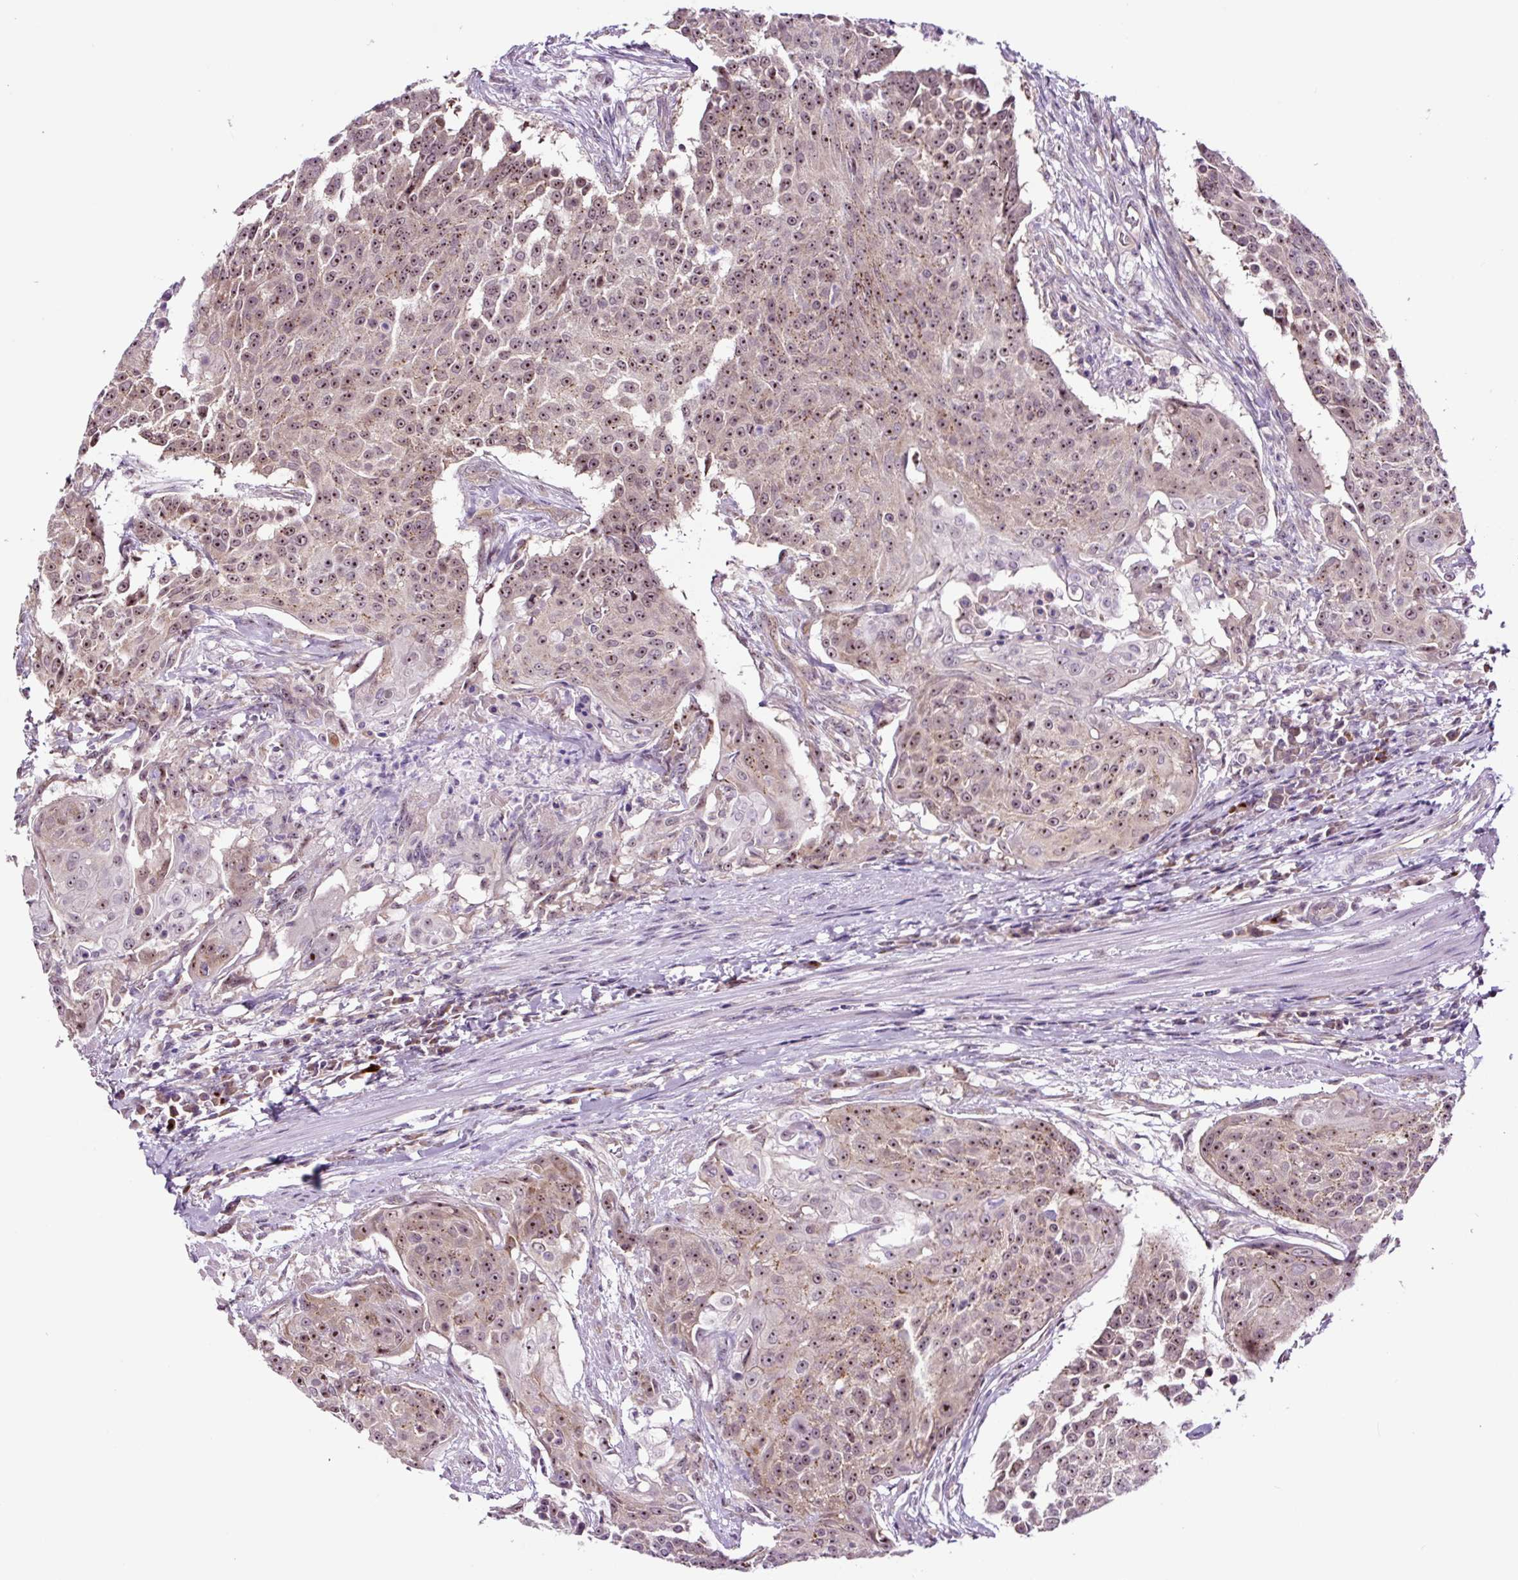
{"staining": {"intensity": "moderate", "quantity": ">75%", "location": "nuclear"}, "tissue": "urothelial cancer", "cell_type": "Tumor cells", "image_type": "cancer", "snomed": [{"axis": "morphology", "description": "Urothelial carcinoma, High grade"}, {"axis": "topography", "description": "Urinary bladder"}], "caption": "The image reveals immunohistochemical staining of urothelial cancer. There is moderate nuclear expression is identified in approximately >75% of tumor cells.", "gene": "NOM1", "patient": {"sex": "female", "age": 63}}